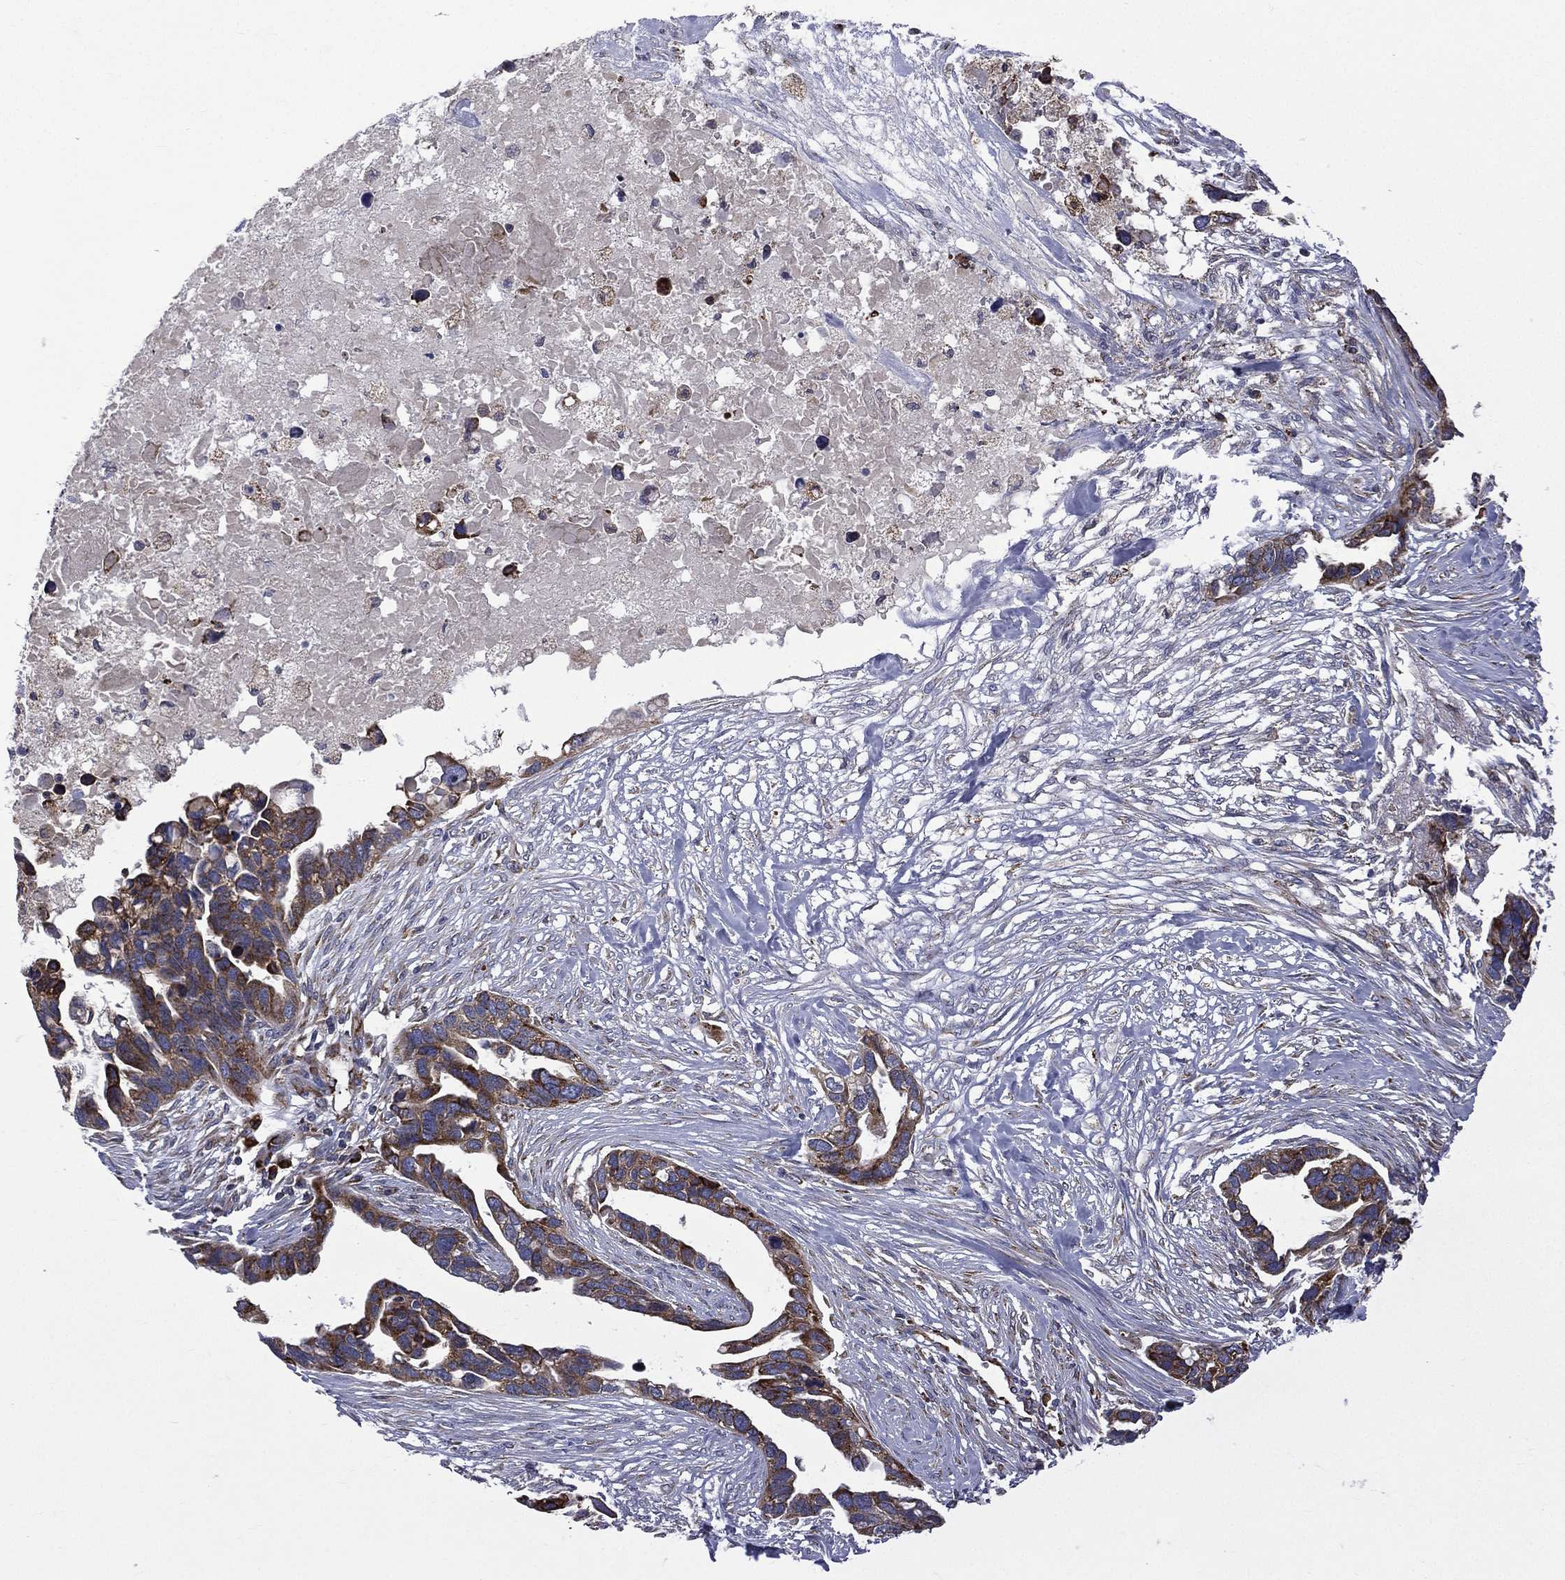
{"staining": {"intensity": "strong", "quantity": ">75%", "location": "cytoplasmic/membranous"}, "tissue": "ovarian cancer", "cell_type": "Tumor cells", "image_type": "cancer", "snomed": [{"axis": "morphology", "description": "Cystadenocarcinoma, serous, NOS"}, {"axis": "topography", "description": "Ovary"}], "caption": "Human ovarian serous cystadenocarcinoma stained with a protein marker demonstrates strong staining in tumor cells.", "gene": "C20orf96", "patient": {"sex": "female", "age": 54}}